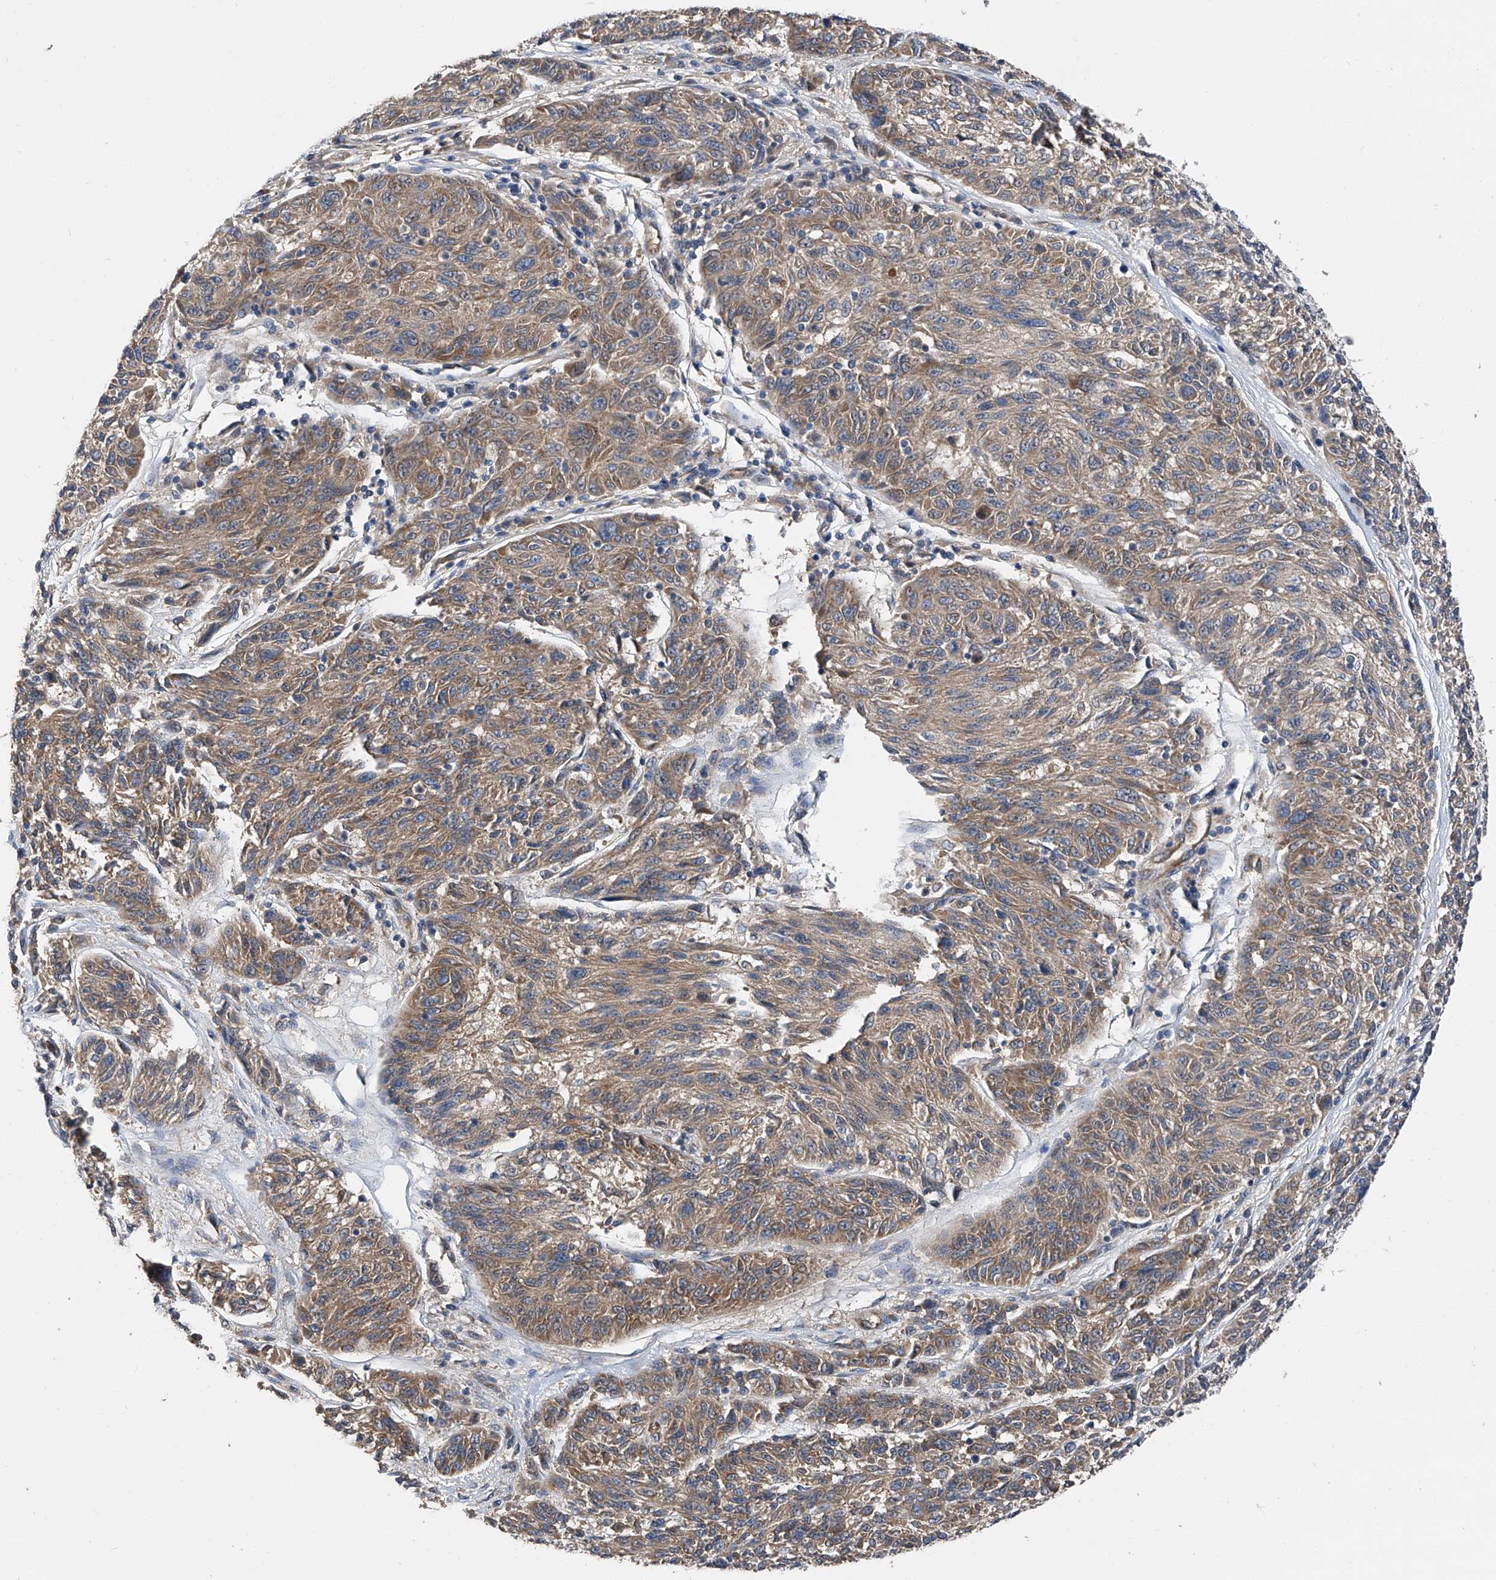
{"staining": {"intensity": "moderate", "quantity": ">75%", "location": "cytoplasmic/membranous"}, "tissue": "melanoma", "cell_type": "Tumor cells", "image_type": "cancer", "snomed": [{"axis": "morphology", "description": "Malignant melanoma, NOS"}, {"axis": "topography", "description": "Skin"}], "caption": "The immunohistochemical stain highlights moderate cytoplasmic/membranous staining in tumor cells of malignant melanoma tissue. The staining was performed using DAB (3,3'-diaminobenzidine) to visualize the protein expression in brown, while the nuclei were stained in blue with hematoxylin (Magnification: 20x).", "gene": "PTK2", "patient": {"sex": "male", "age": 53}}